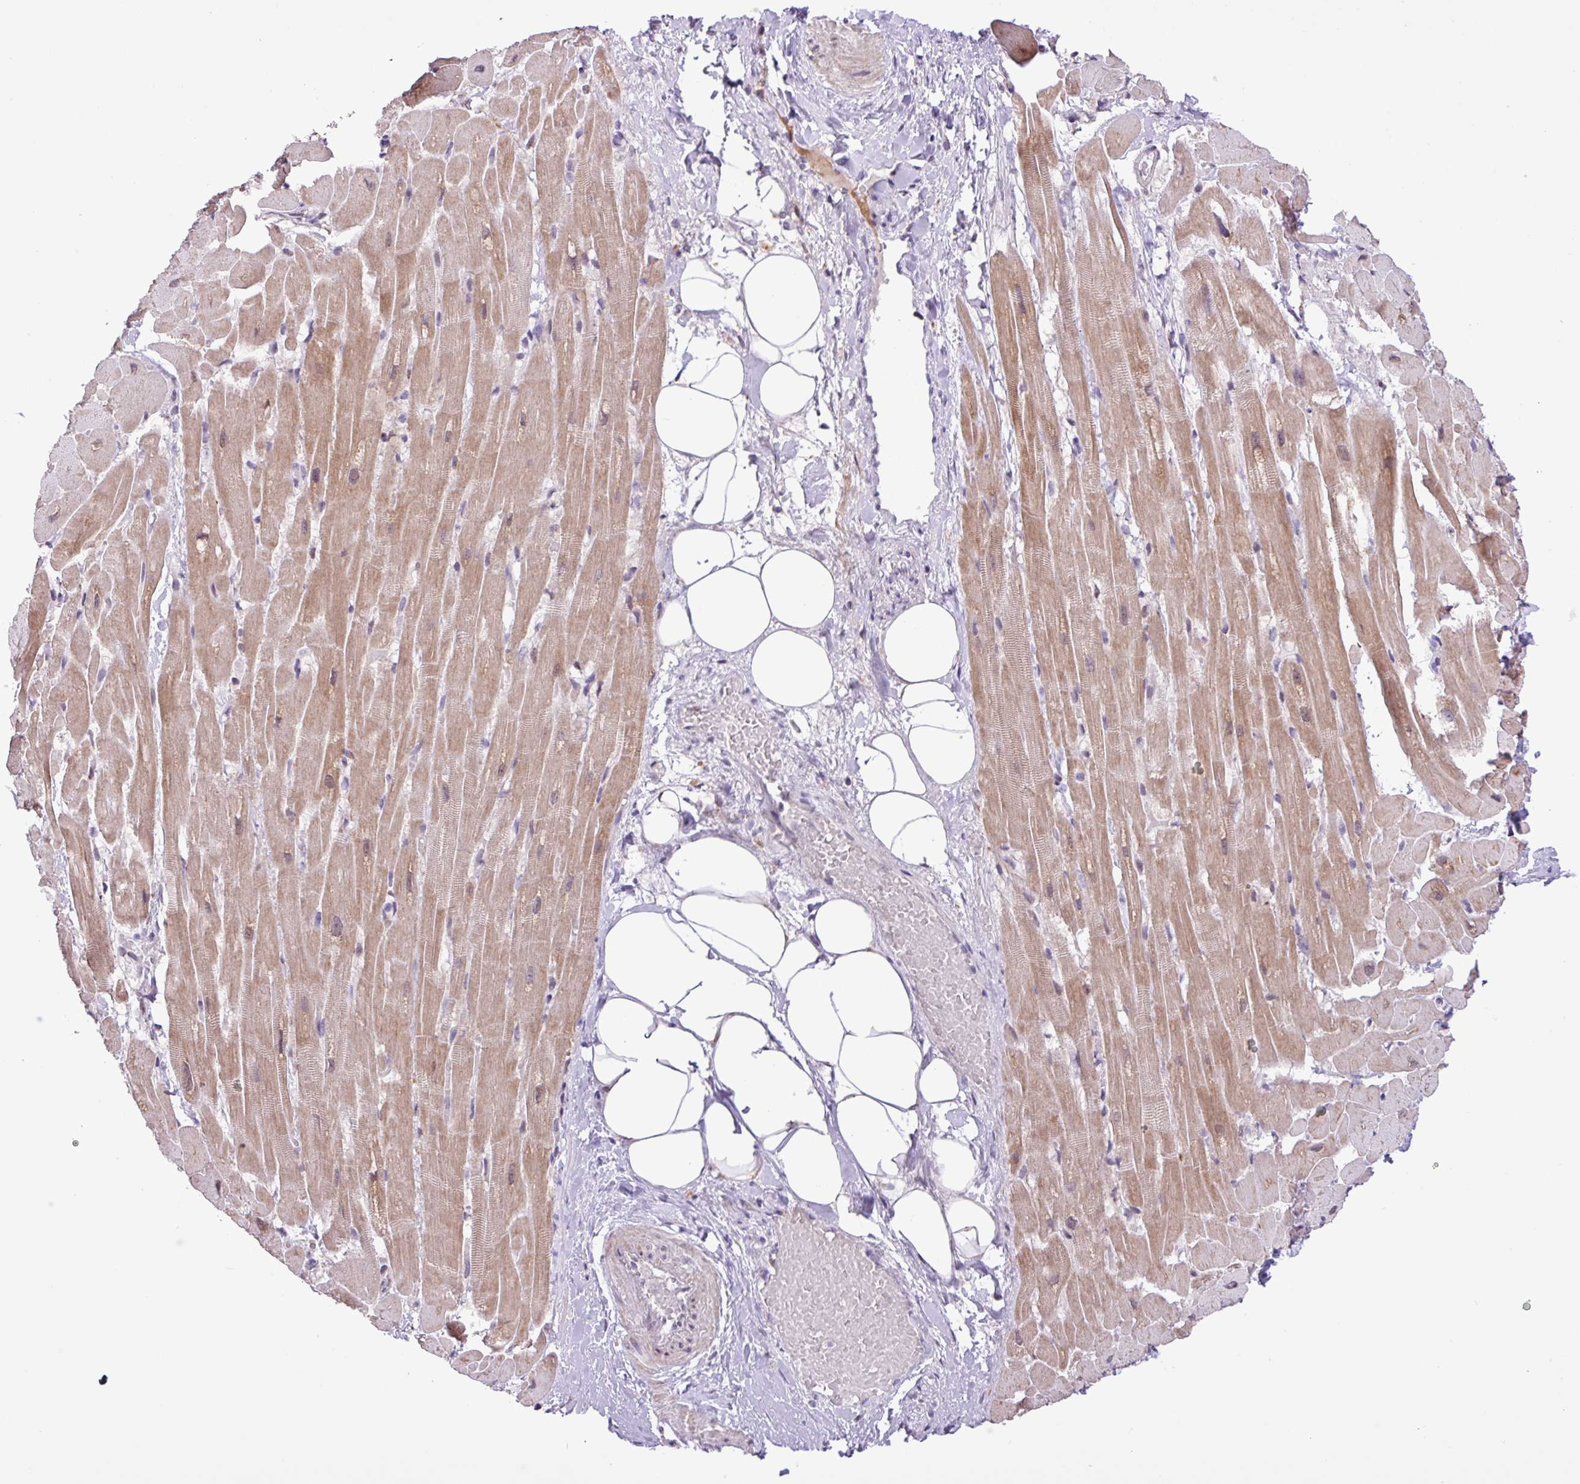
{"staining": {"intensity": "moderate", "quantity": "25%-75%", "location": "cytoplasmic/membranous"}, "tissue": "heart muscle", "cell_type": "Cardiomyocytes", "image_type": "normal", "snomed": [{"axis": "morphology", "description": "Normal tissue, NOS"}, {"axis": "topography", "description": "Heart"}], "caption": "DAB (3,3'-diaminobenzidine) immunohistochemical staining of unremarkable human heart muscle reveals moderate cytoplasmic/membranous protein staining in approximately 25%-75% of cardiomyocytes.", "gene": "ZNF354A", "patient": {"sex": "male", "age": 37}}